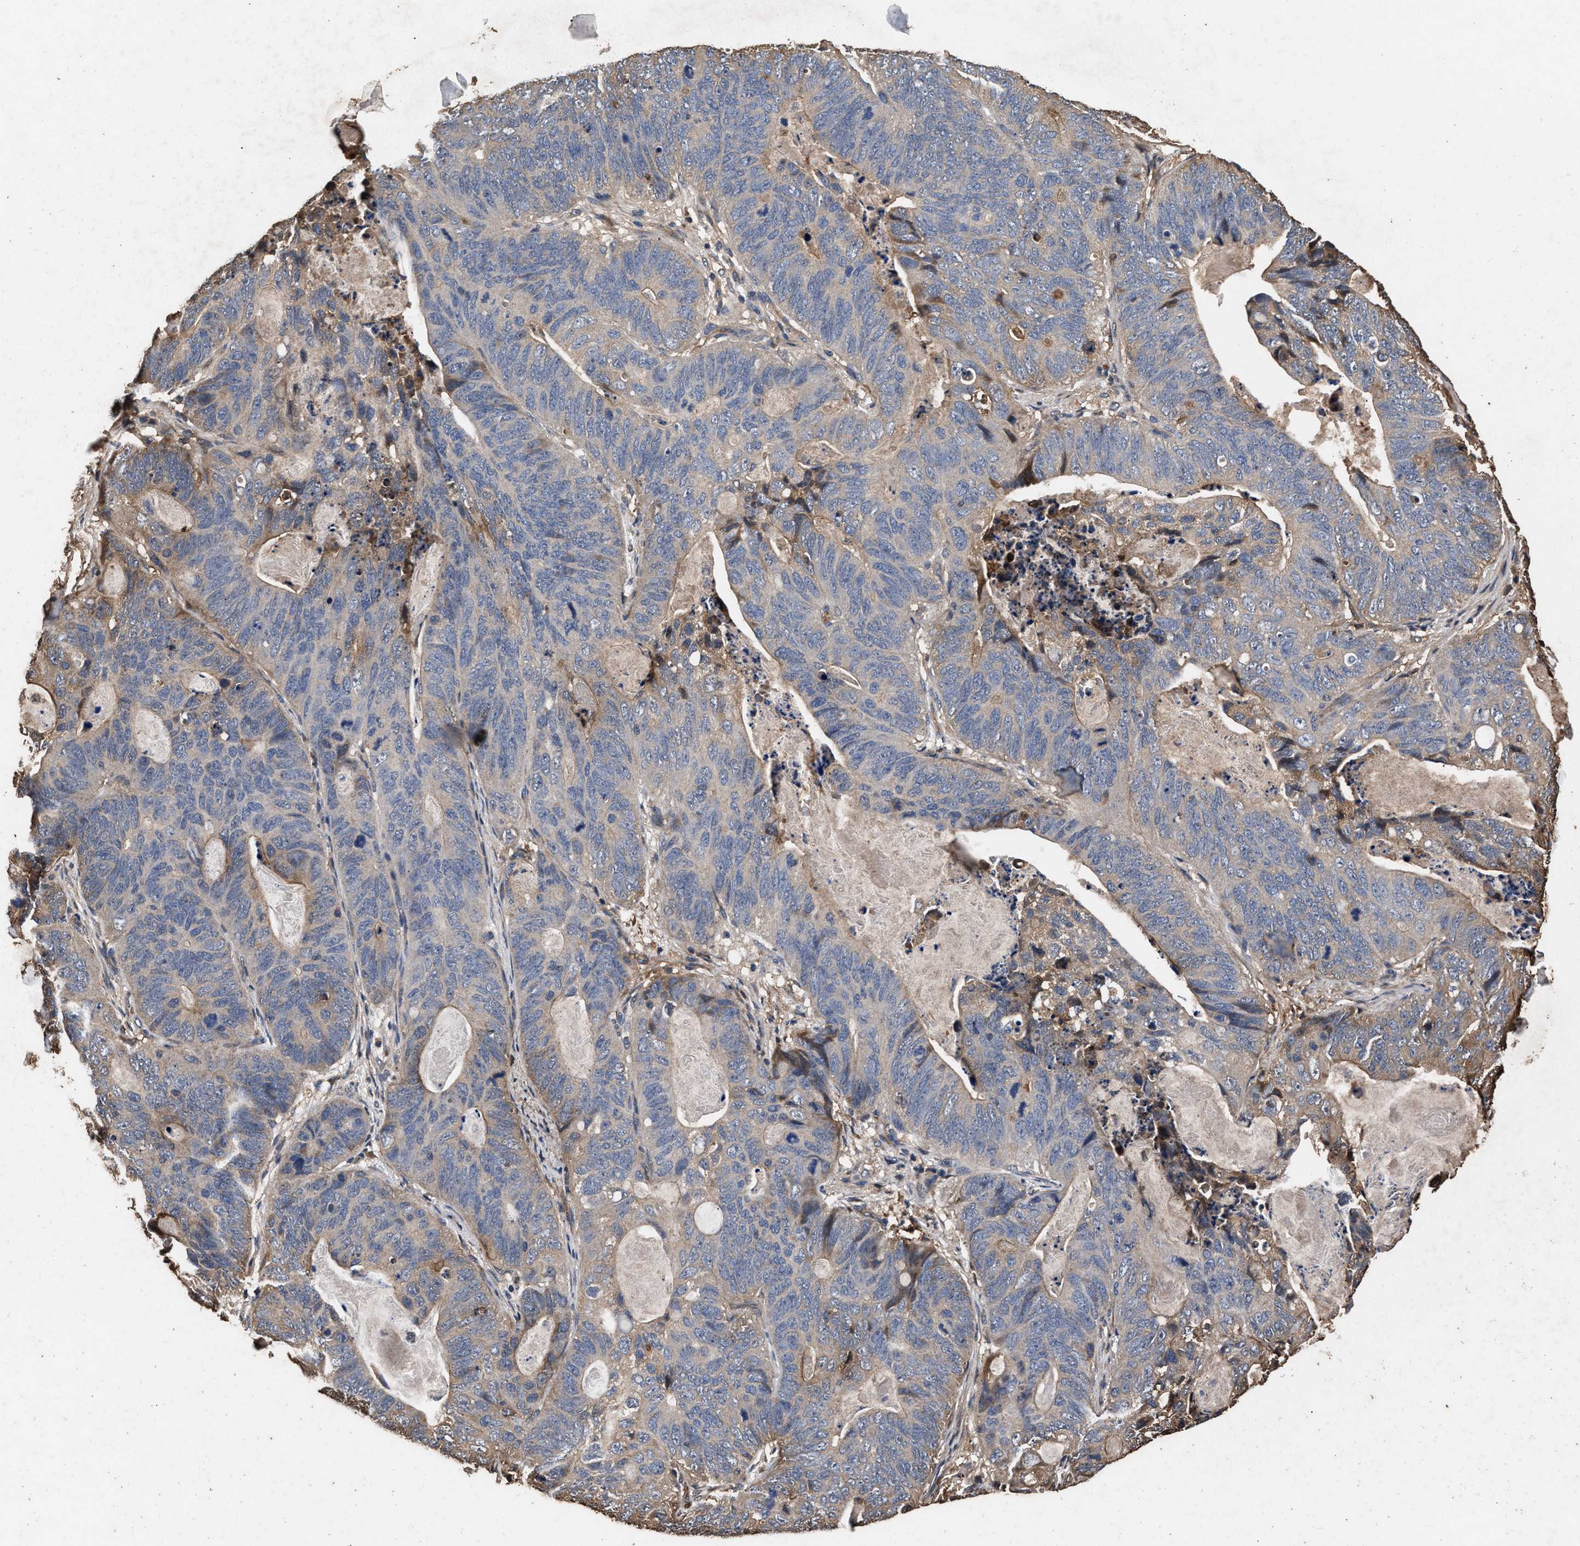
{"staining": {"intensity": "weak", "quantity": "<25%", "location": "cytoplasmic/membranous"}, "tissue": "stomach cancer", "cell_type": "Tumor cells", "image_type": "cancer", "snomed": [{"axis": "morphology", "description": "Normal tissue, NOS"}, {"axis": "morphology", "description": "Adenocarcinoma, NOS"}, {"axis": "topography", "description": "Stomach"}], "caption": "DAB immunohistochemical staining of human stomach cancer (adenocarcinoma) reveals no significant staining in tumor cells.", "gene": "KYAT1", "patient": {"sex": "female", "age": 89}}